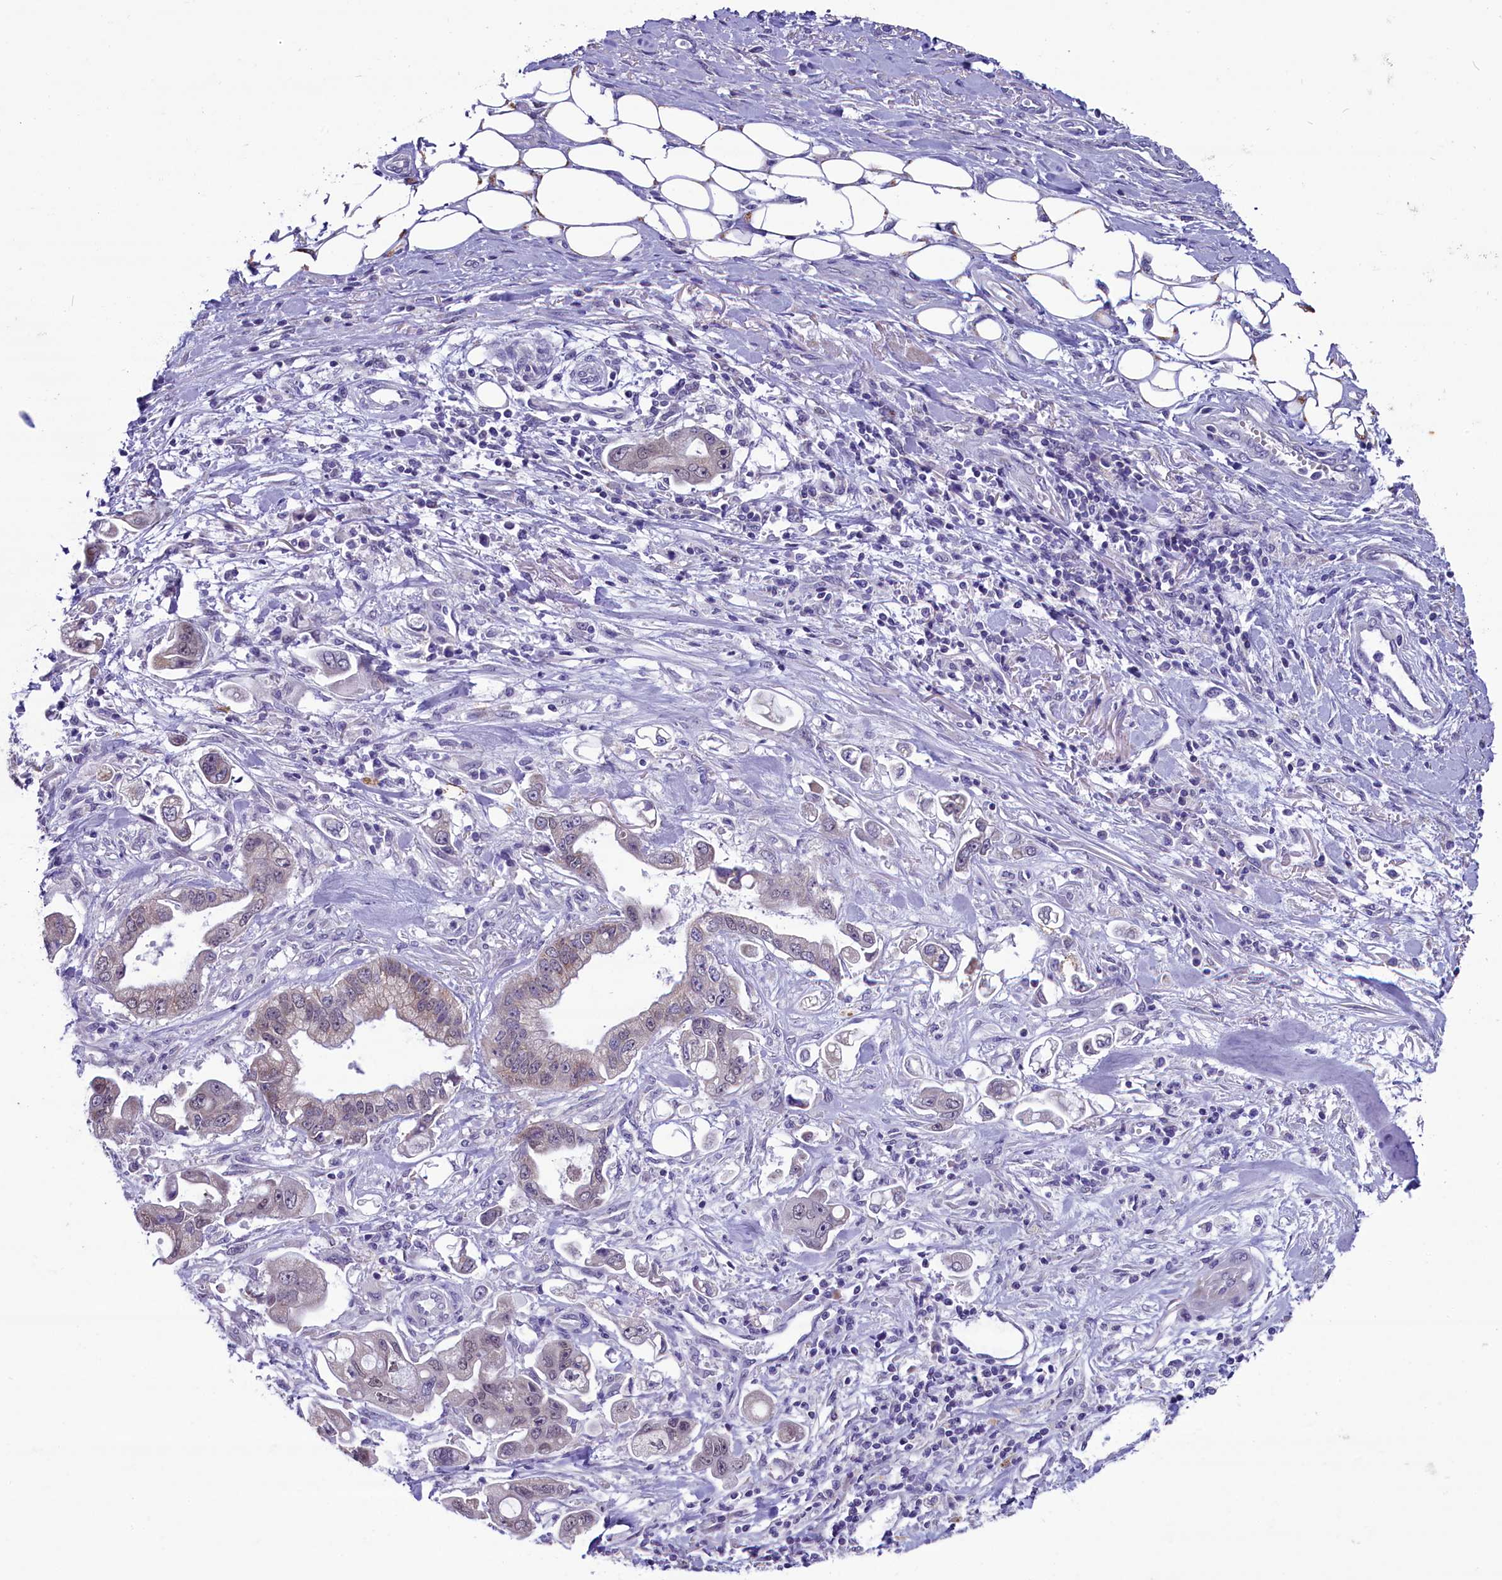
{"staining": {"intensity": "weak", "quantity": "<25%", "location": "cytoplasmic/membranous"}, "tissue": "stomach cancer", "cell_type": "Tumor cells", "image_type": "cancer", "snomed": [{"axis": "morphology", "description": "Adenocarcinoma, NOS"}, {"axis": "topography", "description": "Stomach"}], "caption": "This is an immunohistochemistry photomicrograph of stomach cancer (adenocarcinoma). There is no positivity in tumor cells.", "gene": "SCD5", "patient": {"sex": "male", "age": 62}}